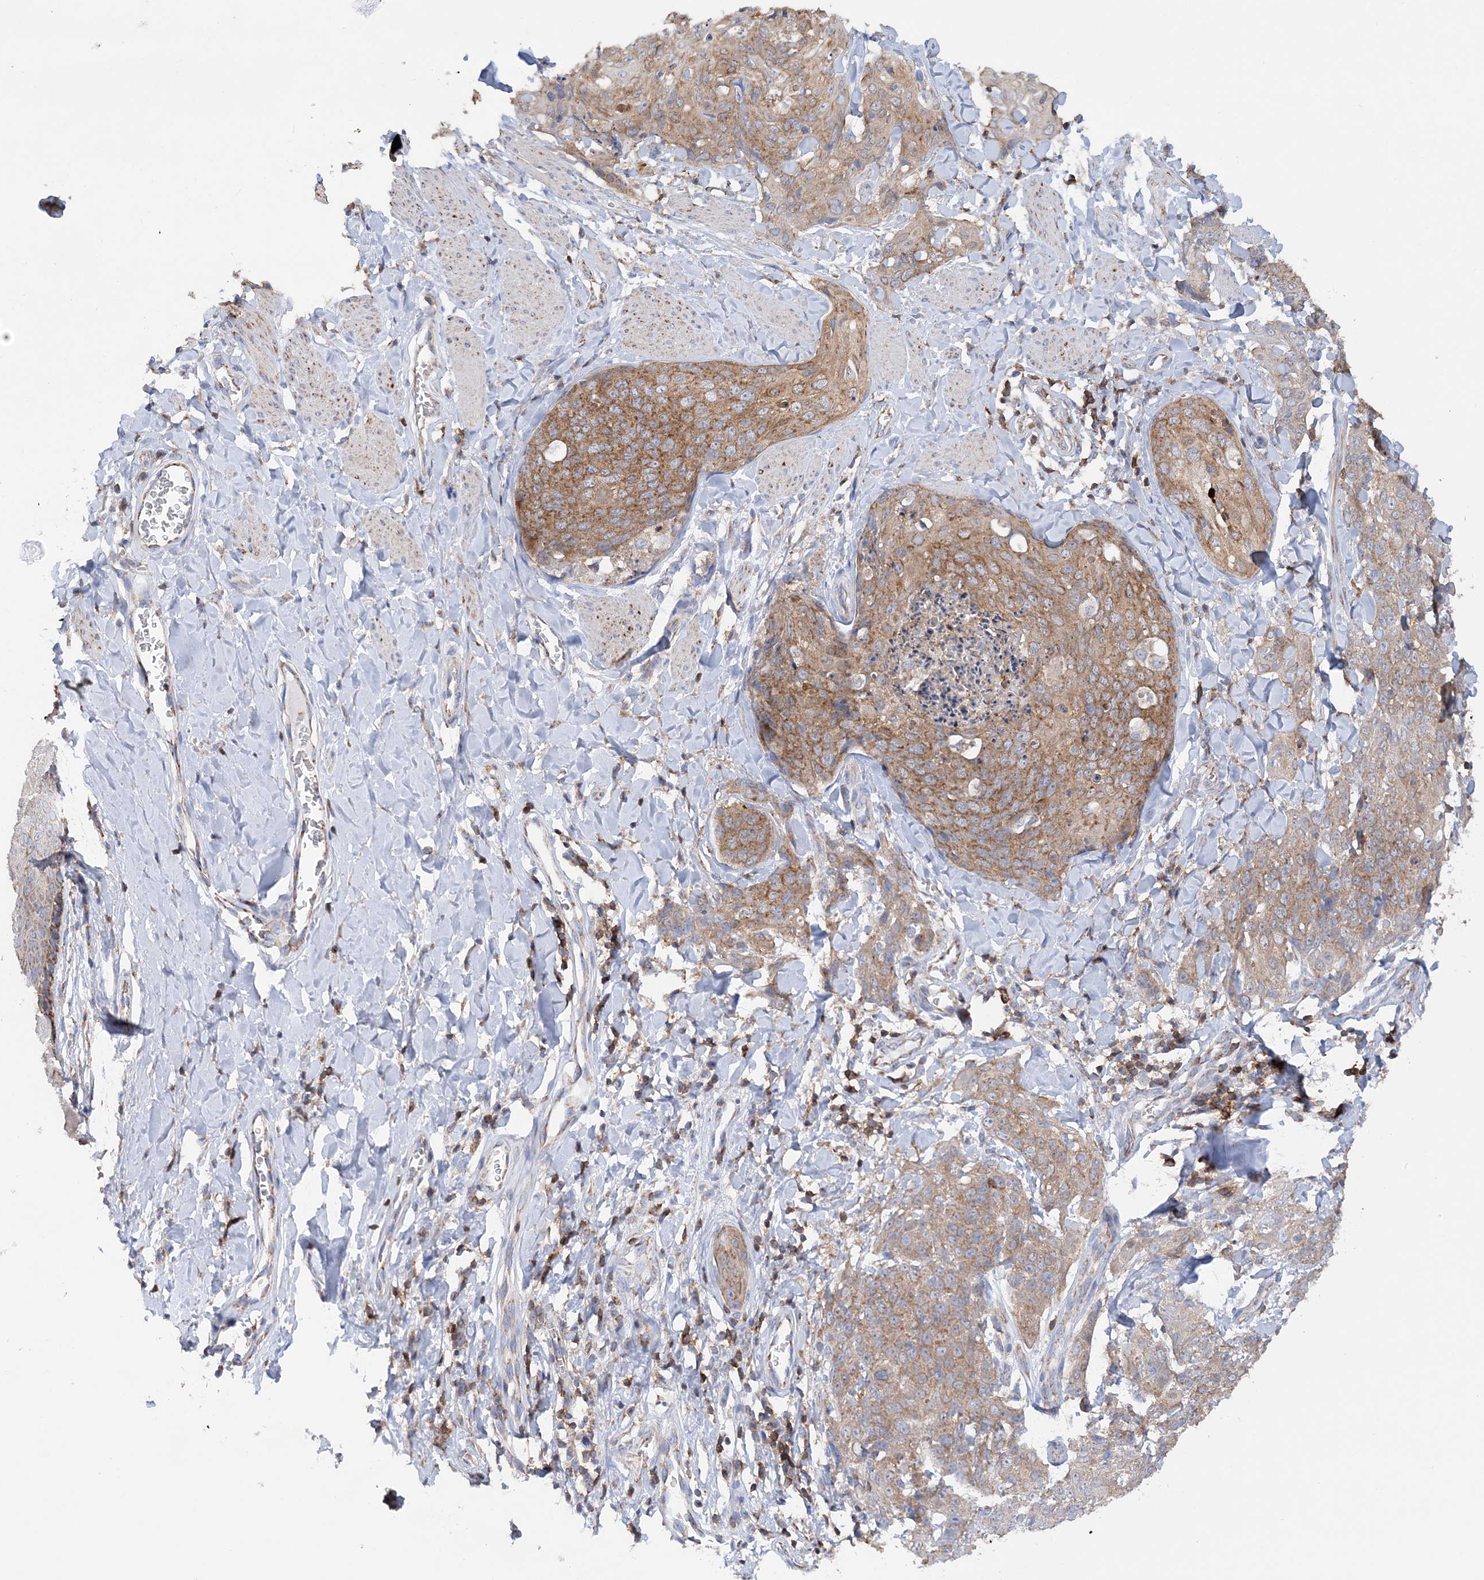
{"staining": {"intensity": "moderate", "quantity": "25%-75%", "location": "cytoplasmic/membranous"}, "tissue": "skin cancer", "cell_type": "Tumor cells", "image_type": "cancer", "snomed": [{"axis": "morphology", "description": "Squamous cell carcinoma, NOS"}, {"axis": "topography", "description": "Skin"}, {"axis": "topography", "description": "Vulva"}], "caption": "The image exhibits staining of skin squamous cell carcinoma, revealing moderate cytoplasmic/membranous protein positivity (brown color) within tumor cells.", "gene": "TTC32", "patient": {"sex": "female", "age": 85}}